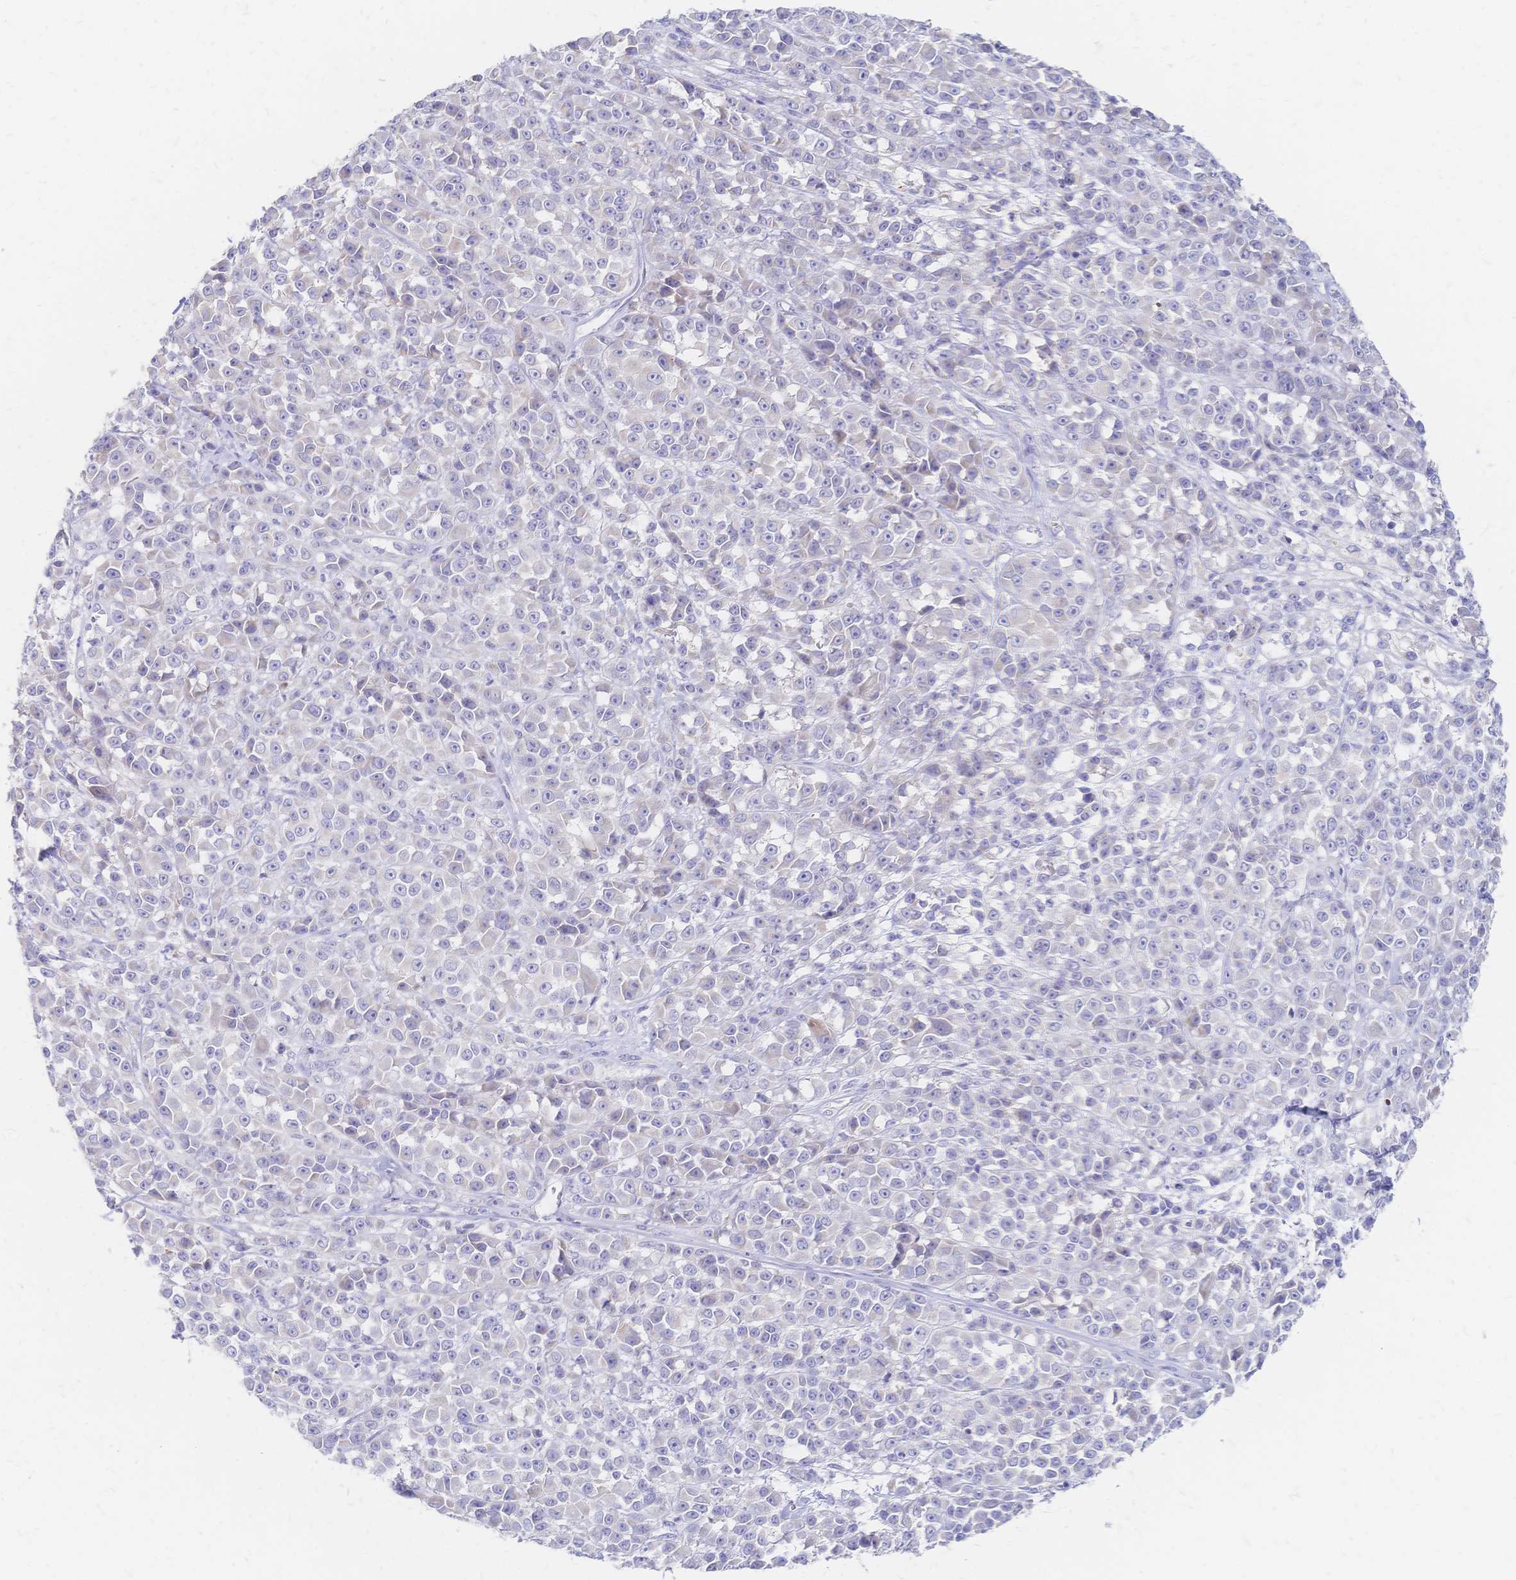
{"staining": {"intensity": "negative", "quantity": "none", "location": "none"}, "tissue": "melanoma", "cell_type": "Tumor cells", "image_type": "cancer", "snomed": [{"axis": "morphology", "description": "Malignant melanoma, NOS"}, {"axis": "topography", "description": "Skin"}, {"axis": "topography", "description": "Skin of back"}], "caption": "Tumor cells show no significant expression in melanoma.", "gene": "VWC2L", "patient": {"sex": "male", "age": 91}}